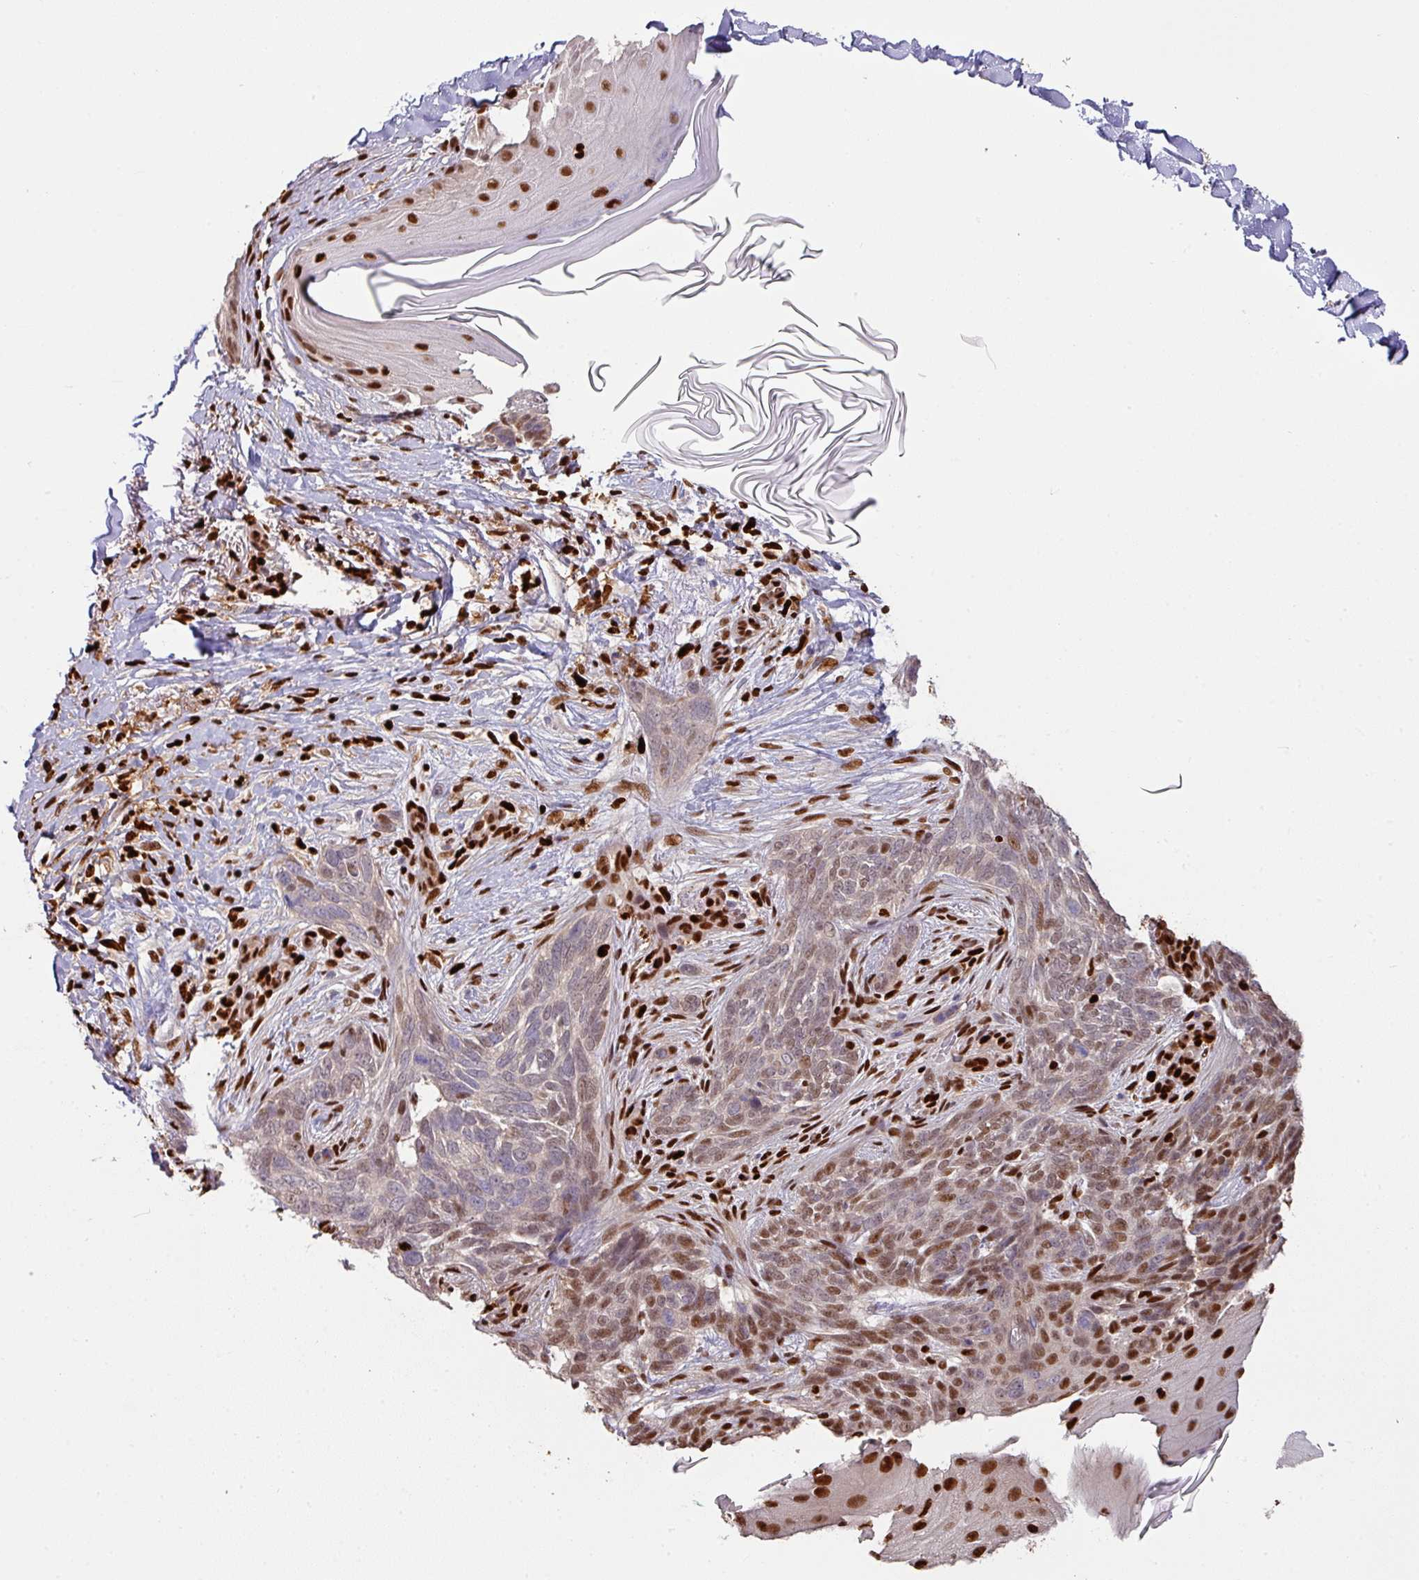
{"staining": {"intensity": "moderate", "quantity": "25%-75%", "location": "nuclear"}, "tissue": "skin cancer", "cell_type": "Tumor cells", "image_type": "cancer", "snomed": [{"axis": "morphology", "description": "Normal tissue, NOS"}, {"axis": "morphology", "description": "Basal cell carcinoma"}, {"axis": "topography", "description": "Skin"}], "caption": "Human skin basal cell carcinoma stained for a protein (brown) demonstrates moderate nuclear positive staining in about 25%-75% of tumor cells.", "gene": "SAMHD1", "patient": {"sex": "female", "age": 67}}